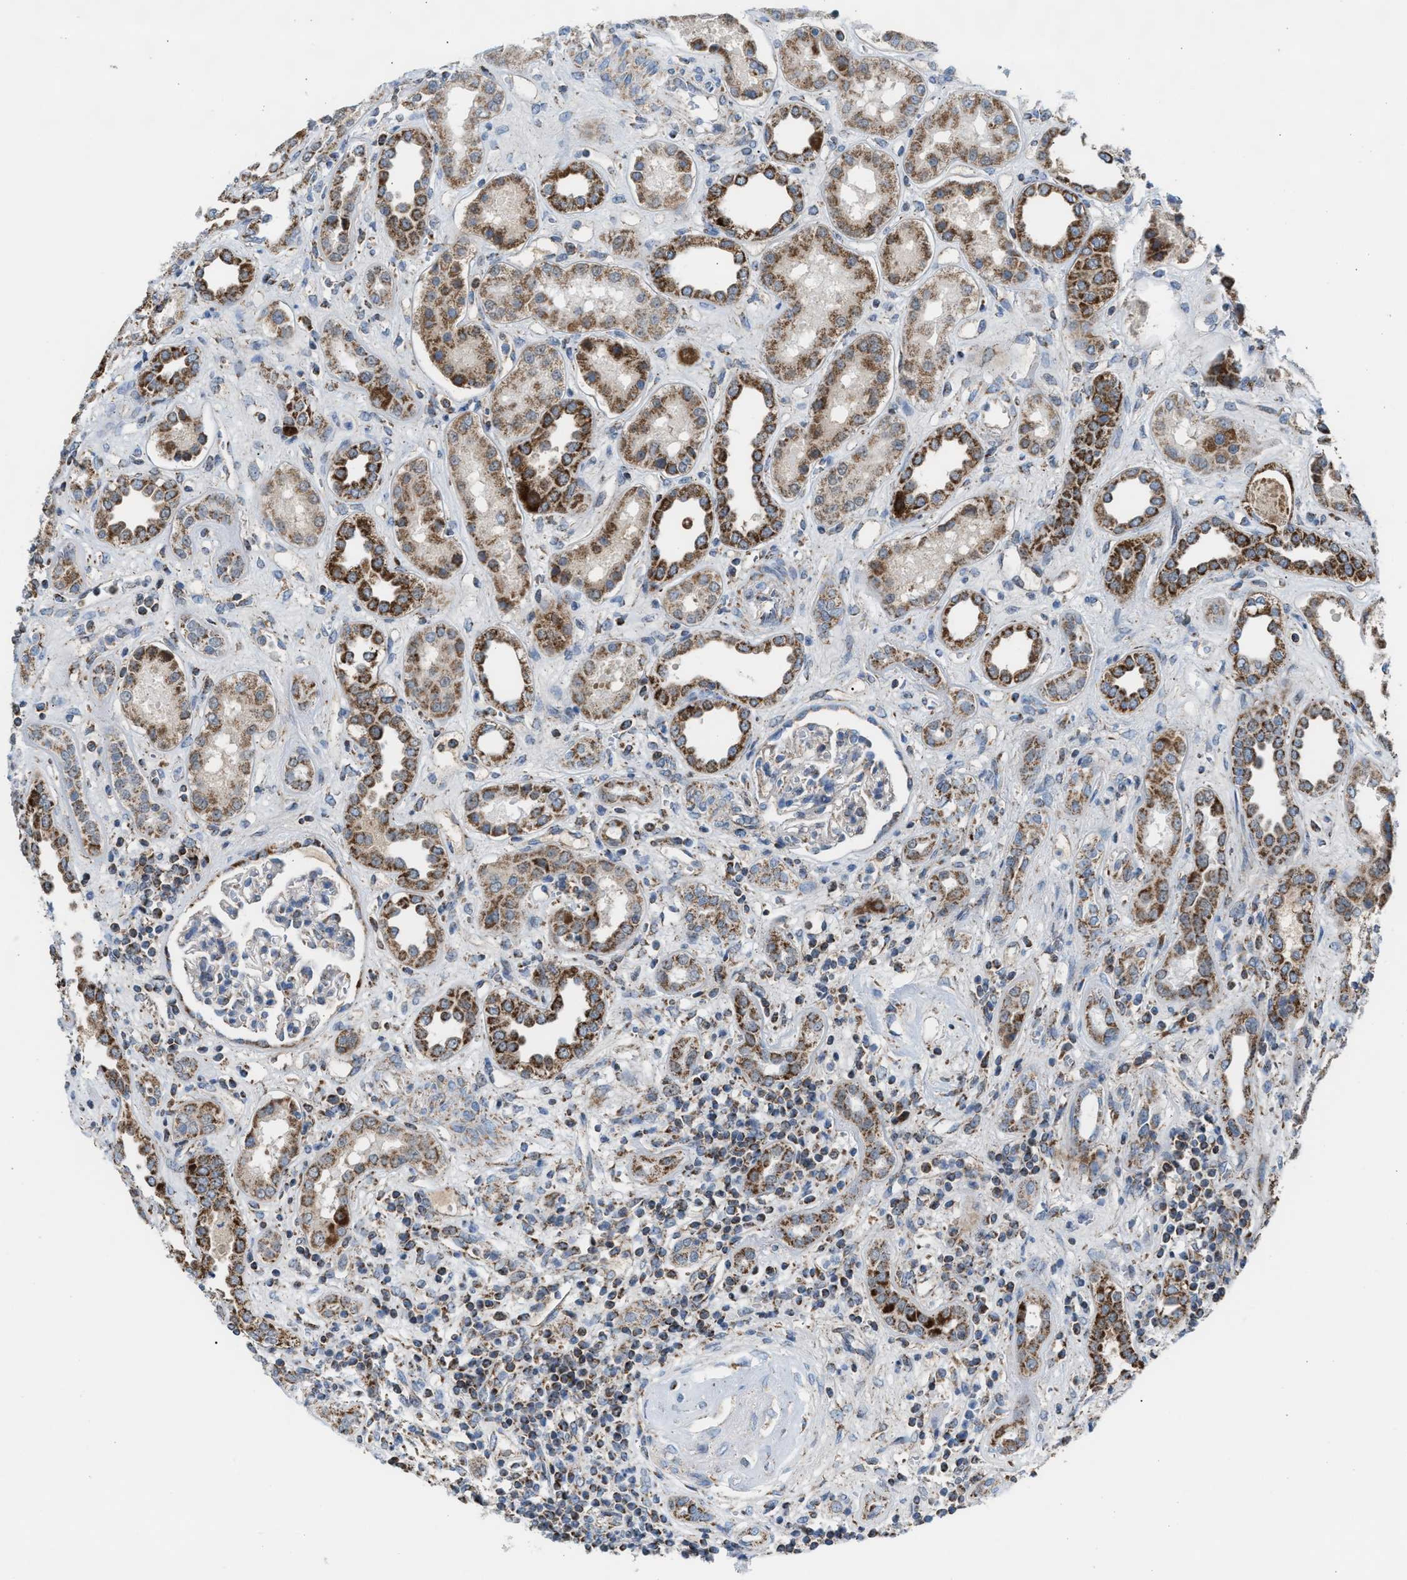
{"staining": {"intensity": "moderate", "quantity": "<25%", "location": "cytoplasmic/membranous"}, "tissue": "kidney", "cell_type": "Cells in glomeruli", "image_type": "normal", "snomed": [{"axis": "morphology", "description": "Normal tissue, NOS"}, {"axis": "topography", "description": "Kidney"}], "caption": "A low amount of moderate cytoplasmic/membranous staining is seen in approximately <25% of cells in glomeruli in unremarkable kidney. The staining was performed using DAB to visualize the protein expression in brown, while the nuclei were stained in blue with hematoxylin (Magnification: 20x).", "gene": "PMPCA", "patient": {"sex": "male", "age": 59}}